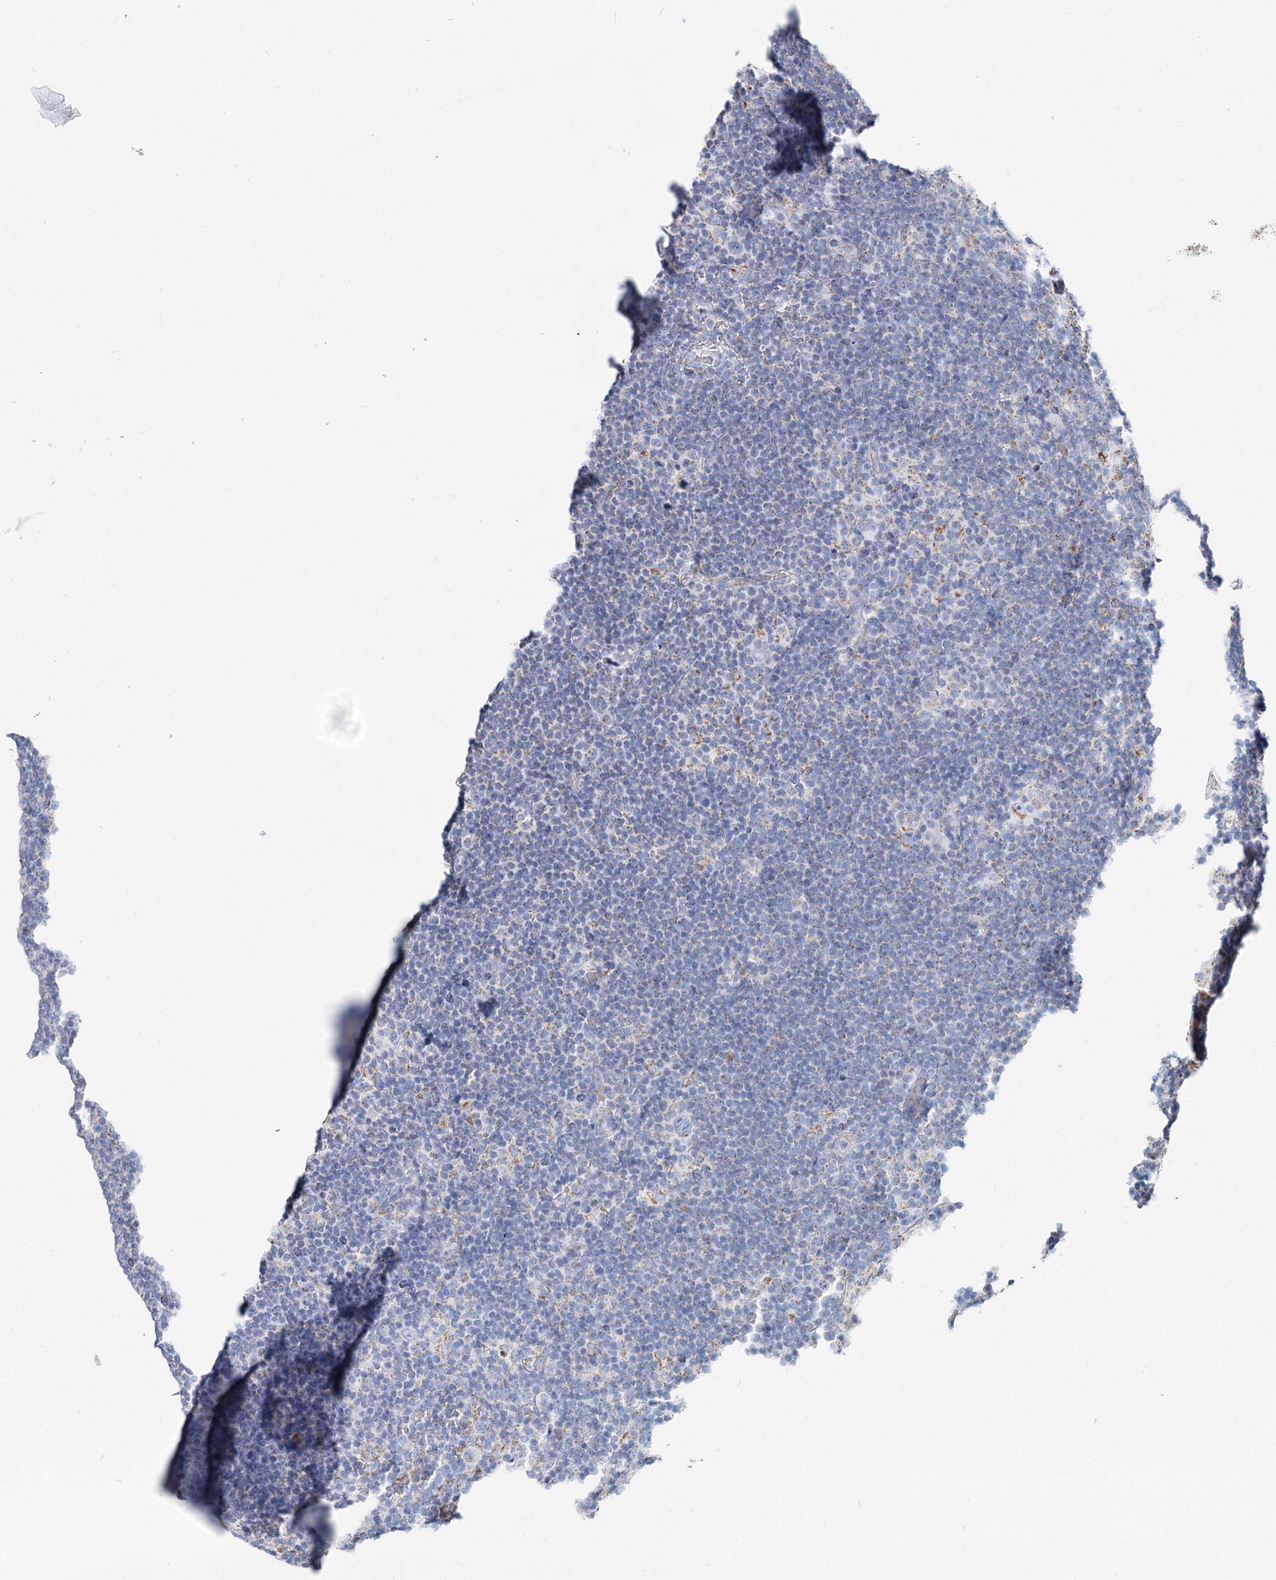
{"staining": {"intensity": "negative", "quantity": "none", "location": "none"}, "tissue": "lymphoma", "cell_type": "Tumor cells", "image_type": "cancer", "snomed": [{"axis": "morphology", "description": "Hodgkin's disease, NOS"}, {"axis": "topography", "description": "Lymph node"}], "caption": "High power microscopy histopathology image of an immunohistochemistry micrograph of lymphoma, revealing no significant staining in tumor cells.", "gene": "MCCC2", "patient": {"sex": "female", "age": 57}}